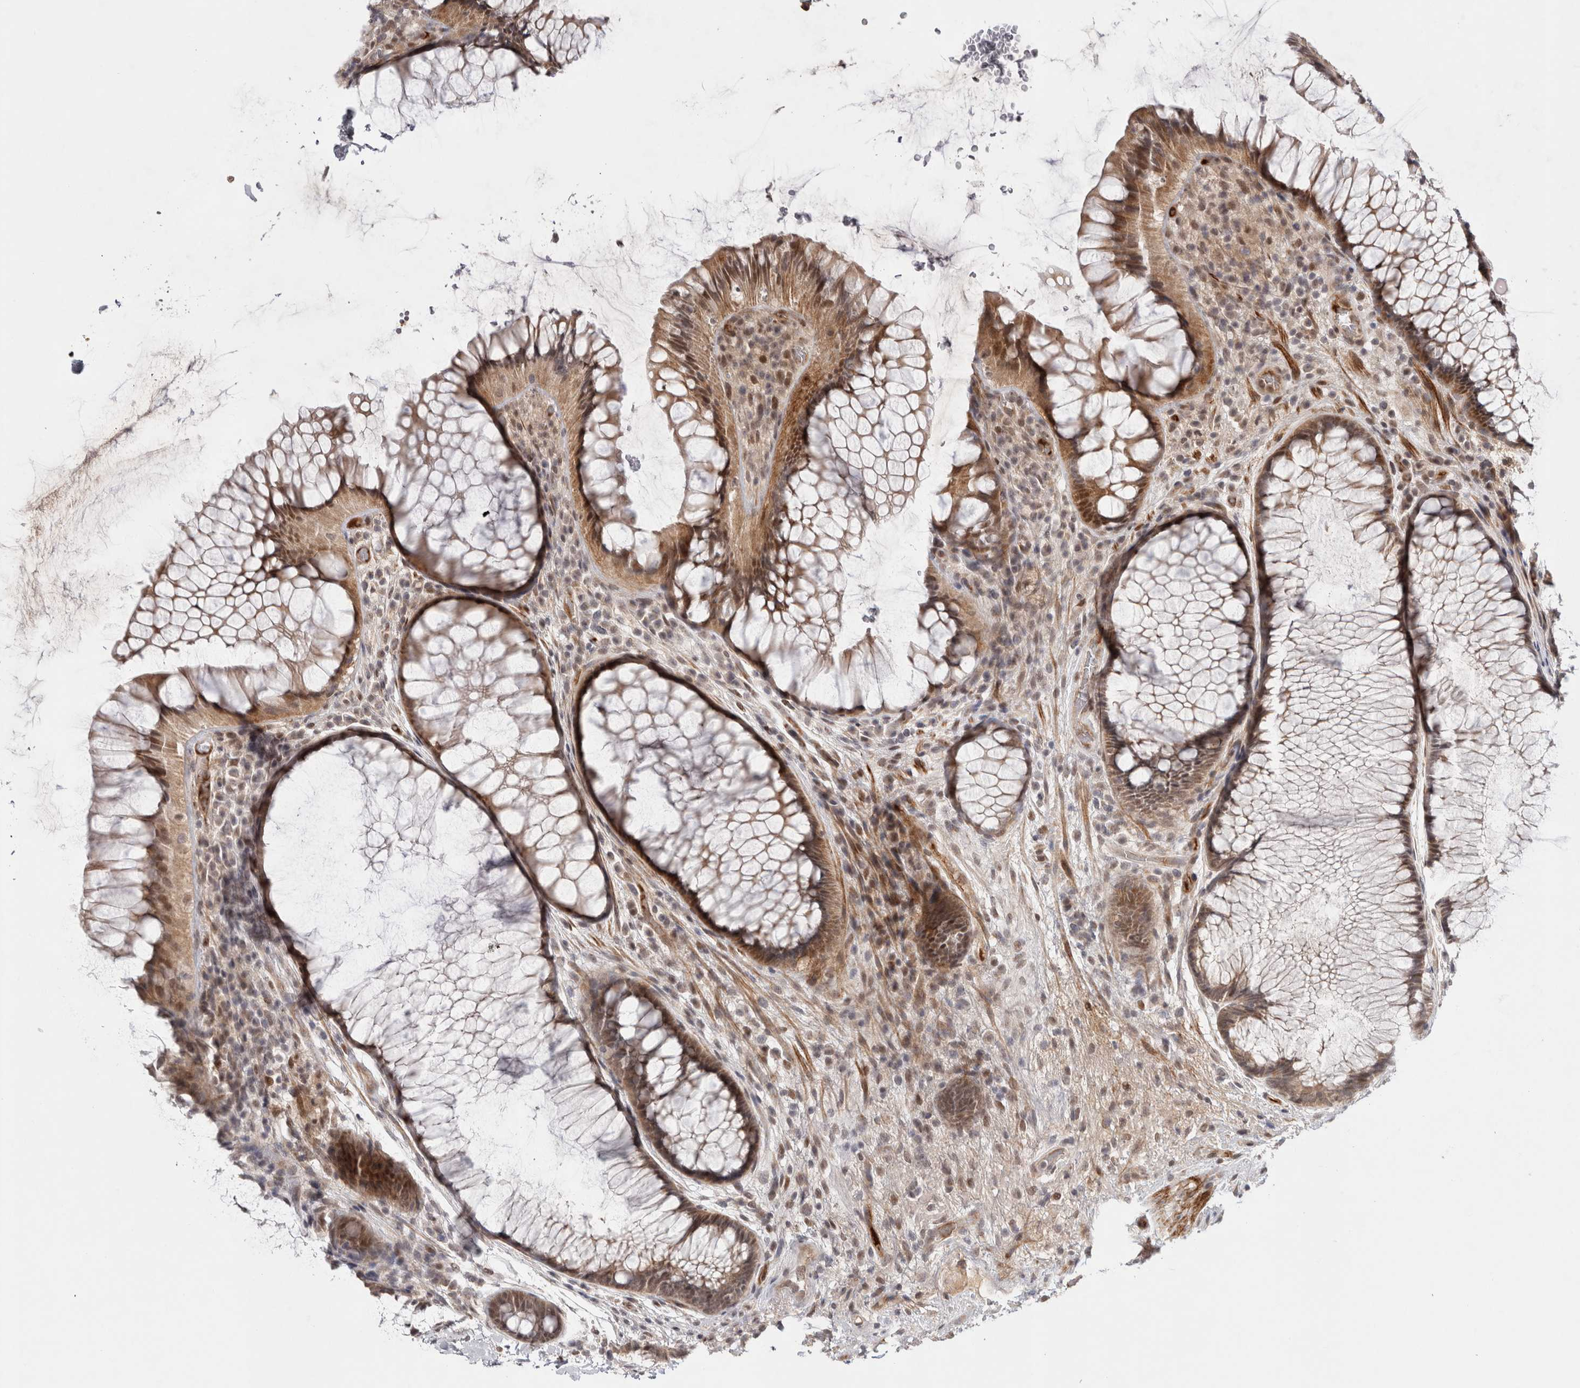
{"staining": {"intensity": "moderate", "quantity": ">75%", "location": "cytoplasmic/membranous,nuclear"}, "tissue": "rectum", "cell_type": "Glandular cells", "image_type": "normal", "snomed": [{"axis": "morphology", "description": "Normal tissue, NOS"}, {"axis": "topography", "description": "Rectum"}], "caption": "Rectum stained for a protein (brown) reveals moderate cytoplasmic/membranous,nuclear positive expression in about >75% of glandular cells.", "gene": "ZNF318", "patient": {"sex": "male", "age": 51}}